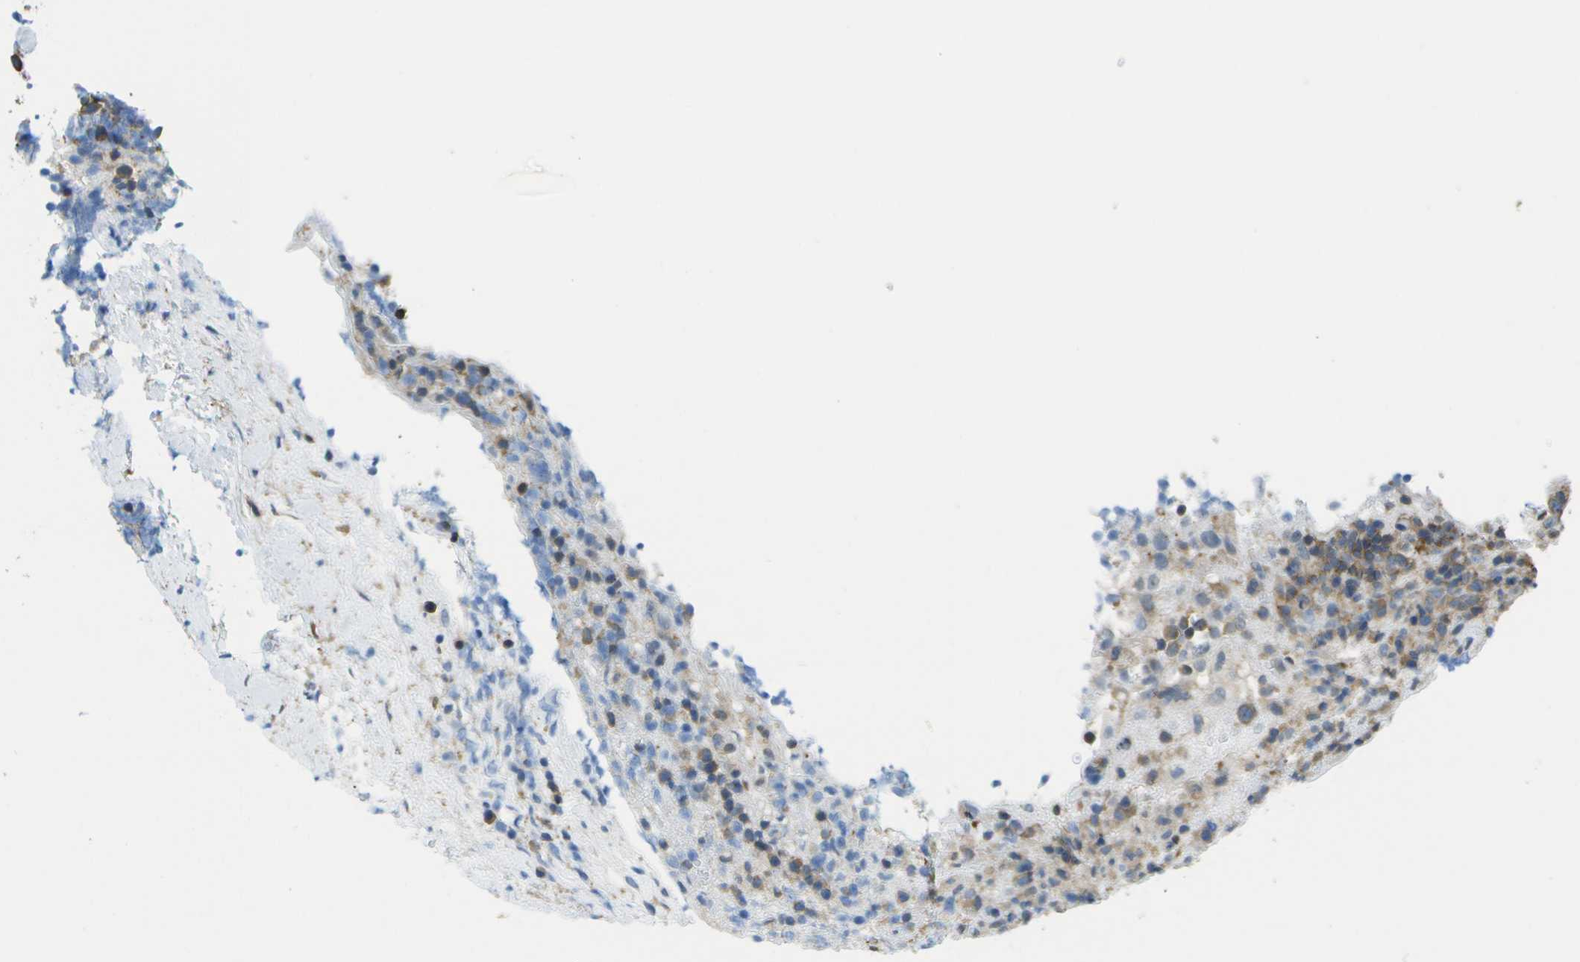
{"staining": {"intensity": "moderate", "quantity": "25%-75%", "location": "cytoplasmic/membranous"}, "tissue": "lymphoma", "cell_type": "Tumor cells", "image_type": "cancer", "snomed": [{"axis": "morphology", "description": "Malignant lymphoma, non-Hodgkin's type, High grade"}, {"axis": "topography", "description": "Lymph node"}], "caption": "DAB (3,3'-diaminobenzidine) immunohistochemical staining of human malignant lymphoma, non-Hodgkin's type (high-grade) shows moderate cytoplasmic/membranous protein expression in about 25%-75% of tumor cells. (brown staining indicates protein expression, while blue staining denotes nuclei).", "gene": "RCSD1", "patient": {"sex": "female", "age": 76}}